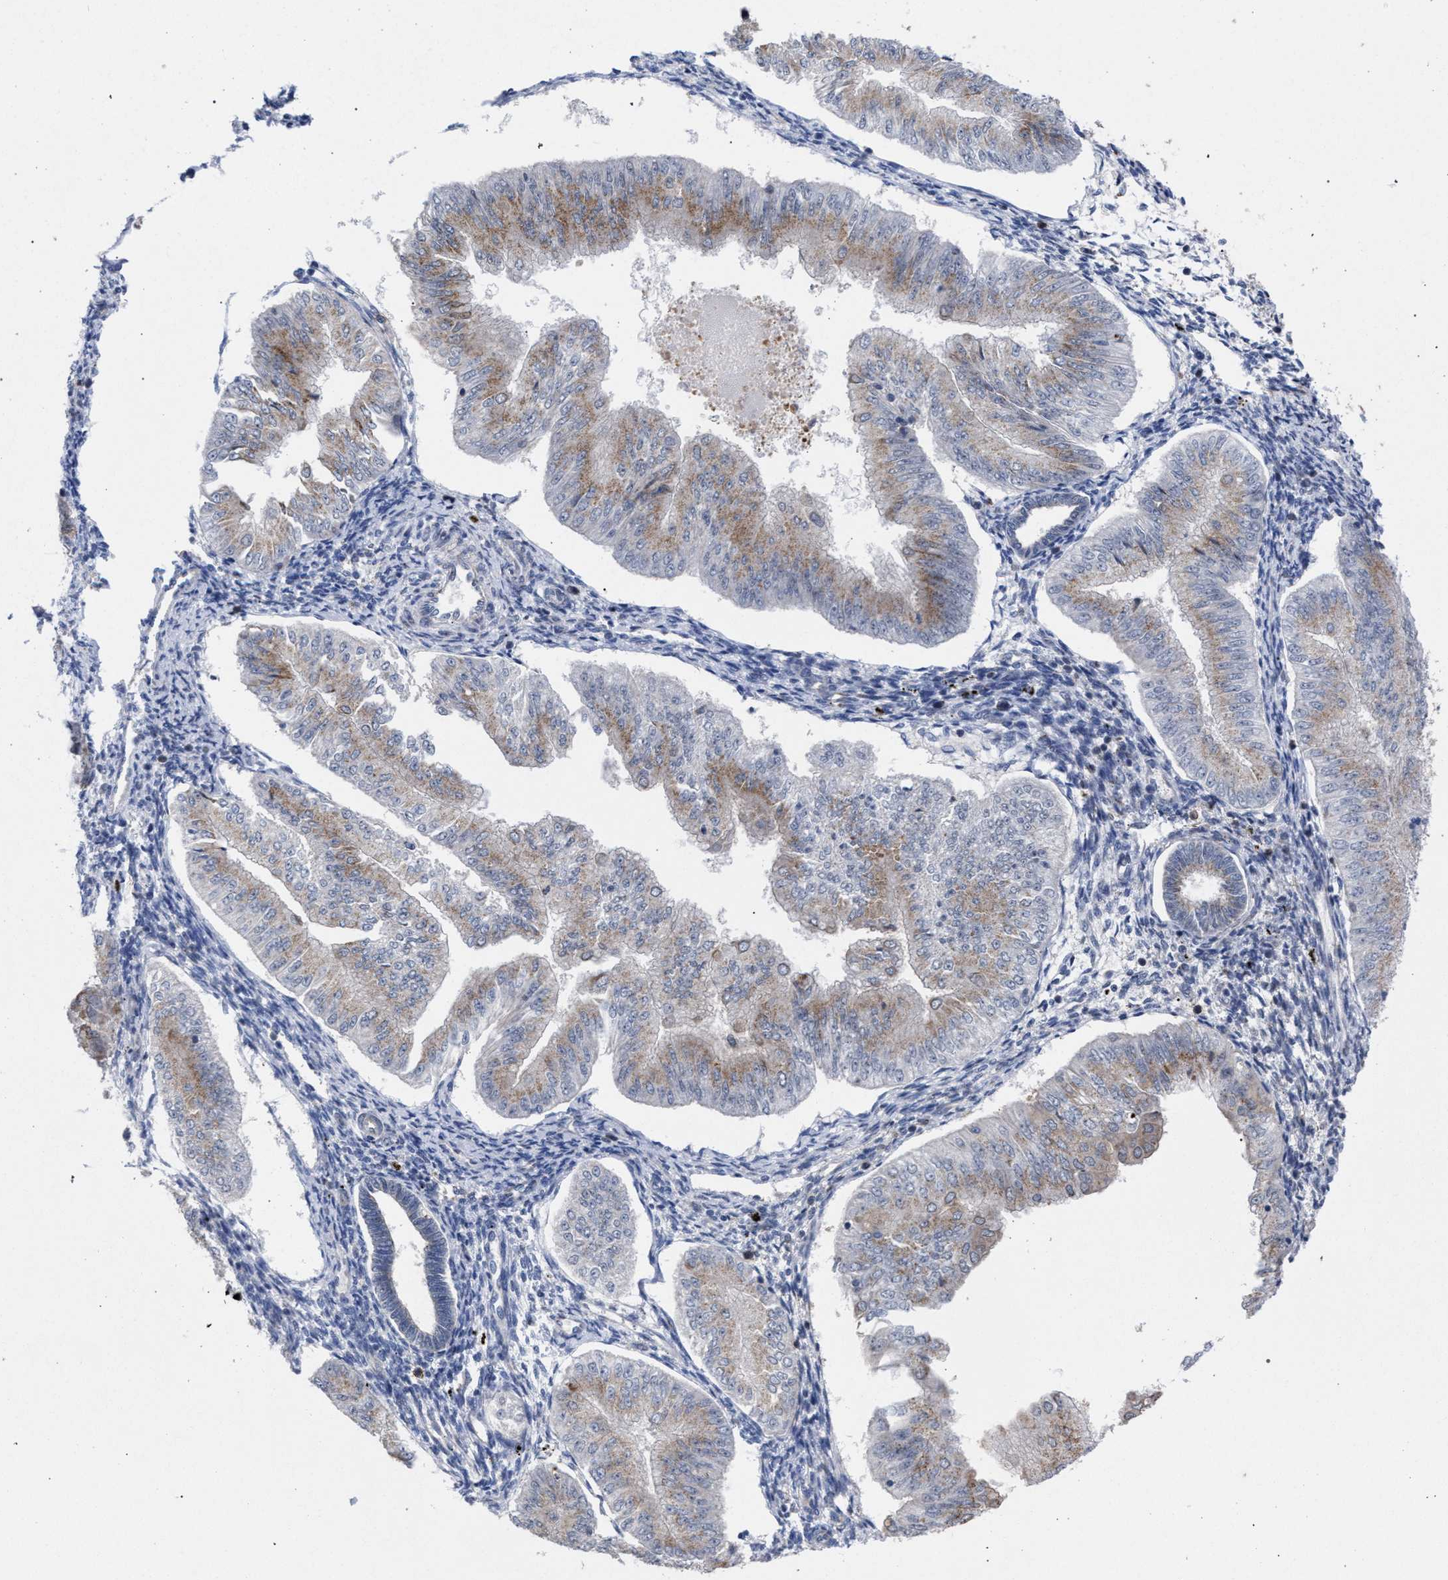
{"staining": {"intensity": "moderate", "quantity": "25%-75%", "location": "cytoplasmic/membranous"}, "tissue": "endometrial cancer", "cell_type": "Tumor cells", "image_type": "cancer", "snomed": [{"axis": "morphology", "description": "Normal tissue, NOS"}, {"axis": "morphology", "description": "Adenocarcinoma, NOS"}, {"axis": "topography", "description": "Endometrium"}], "caption": "A medium amount of moderate cytoplasmic/membranous staining is seen in approximately 25%-75% of tumor cells in endometrial cancer tissue.", "gene": "GOLGA2", "patient": {"sex": "female", "age": 53}}